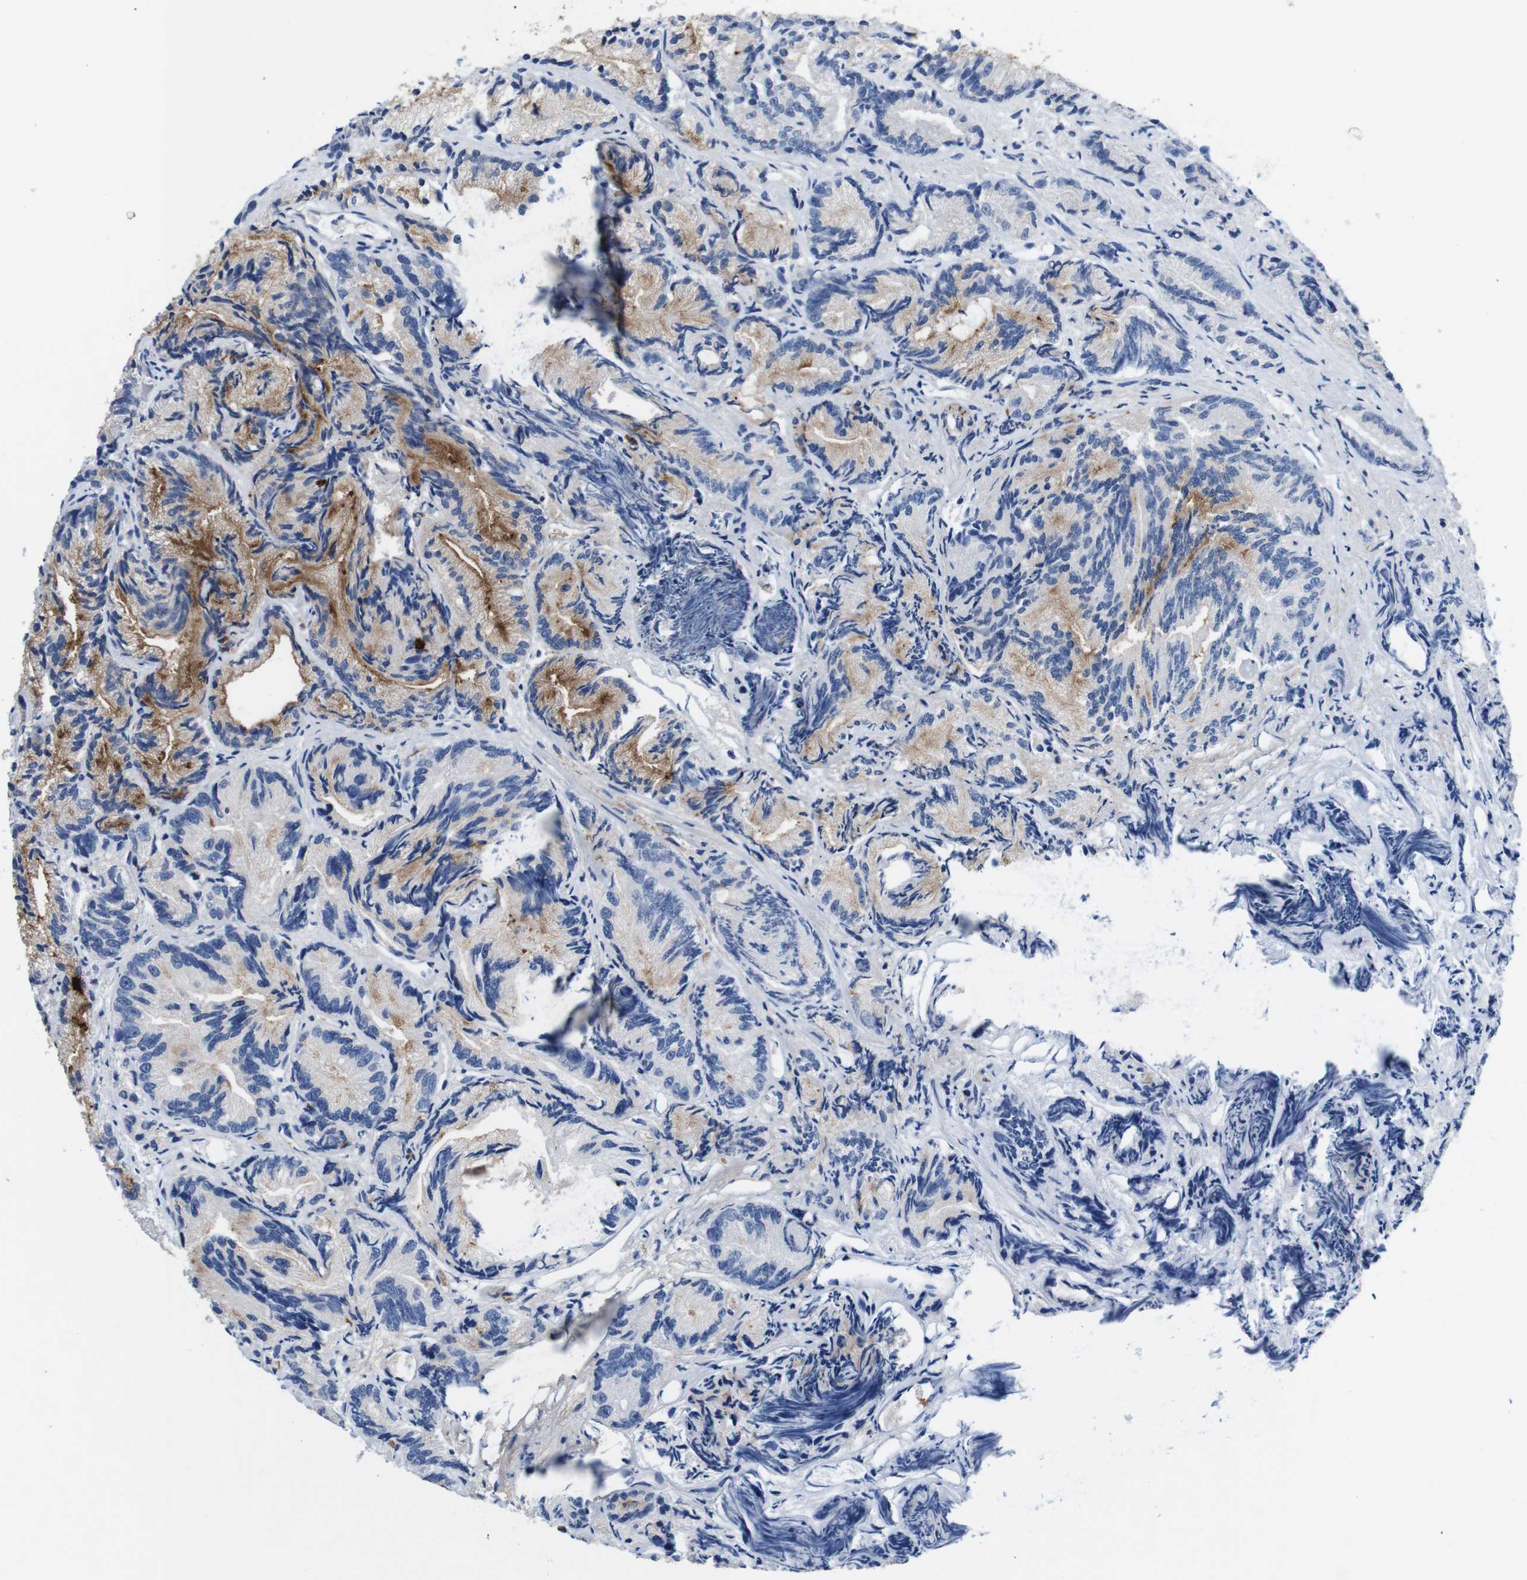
{"staining": {"intensity": "strong", "quantity": ">75%", "location": "cytoplasmic/membranous"}, "tissue": "prostate cancer", "cell_type": "Tumor cells", "image_type": "cancer", "snomed": [{"axis": "morphology", "description": "Adenocarcinoma, Low grade"}, {"axis": "topography", "description": "Prostate"}], "caption": "Immunohistochemical staining of human prostate cancer (low-grade adenocarcinoma) reveals strong cytoplasmic/membranous protein expression in about >75% of tumor cells.", "gene": "C1RL", "patient": {"sex": "male", "age": 89}}